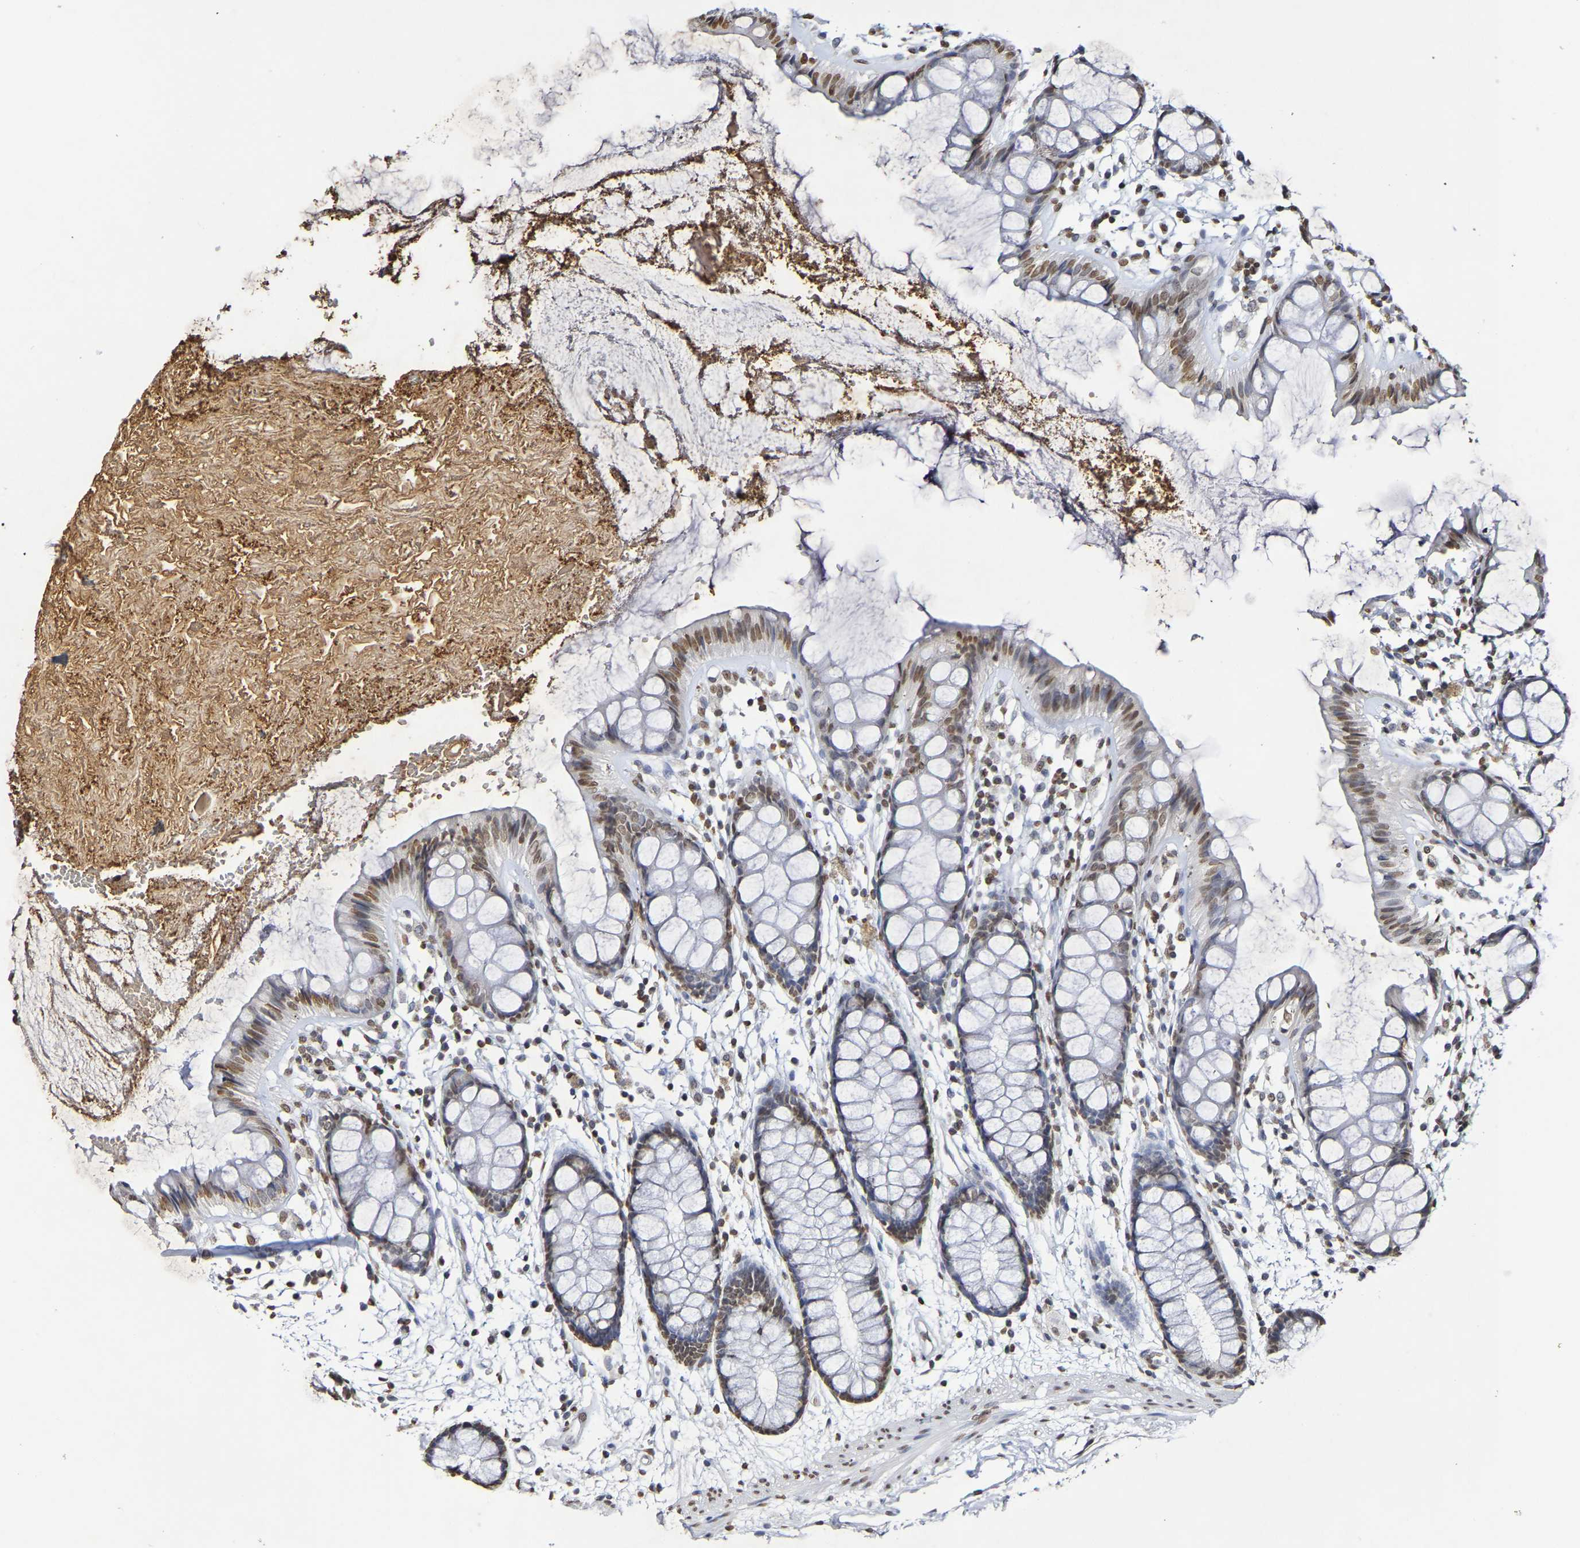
{"staining": {"intensity": "moderate", "quantity": "25%-75%", "location": "nuclear"}, "tissue": "rectum", "cell_type": "Glandular cells", "image_type": "normal", "snomed": [{"axis": "morphology", "description": "Normal tissue, NOS"}, {"axis": "topography", "description": "Rectum"}], "caption": "A brown stain labels moderate nuclear staining of a protein in glandular cells of normal human rectum.", "gene": "ATF4", "patient": {"sex": "female", "age": 66}}